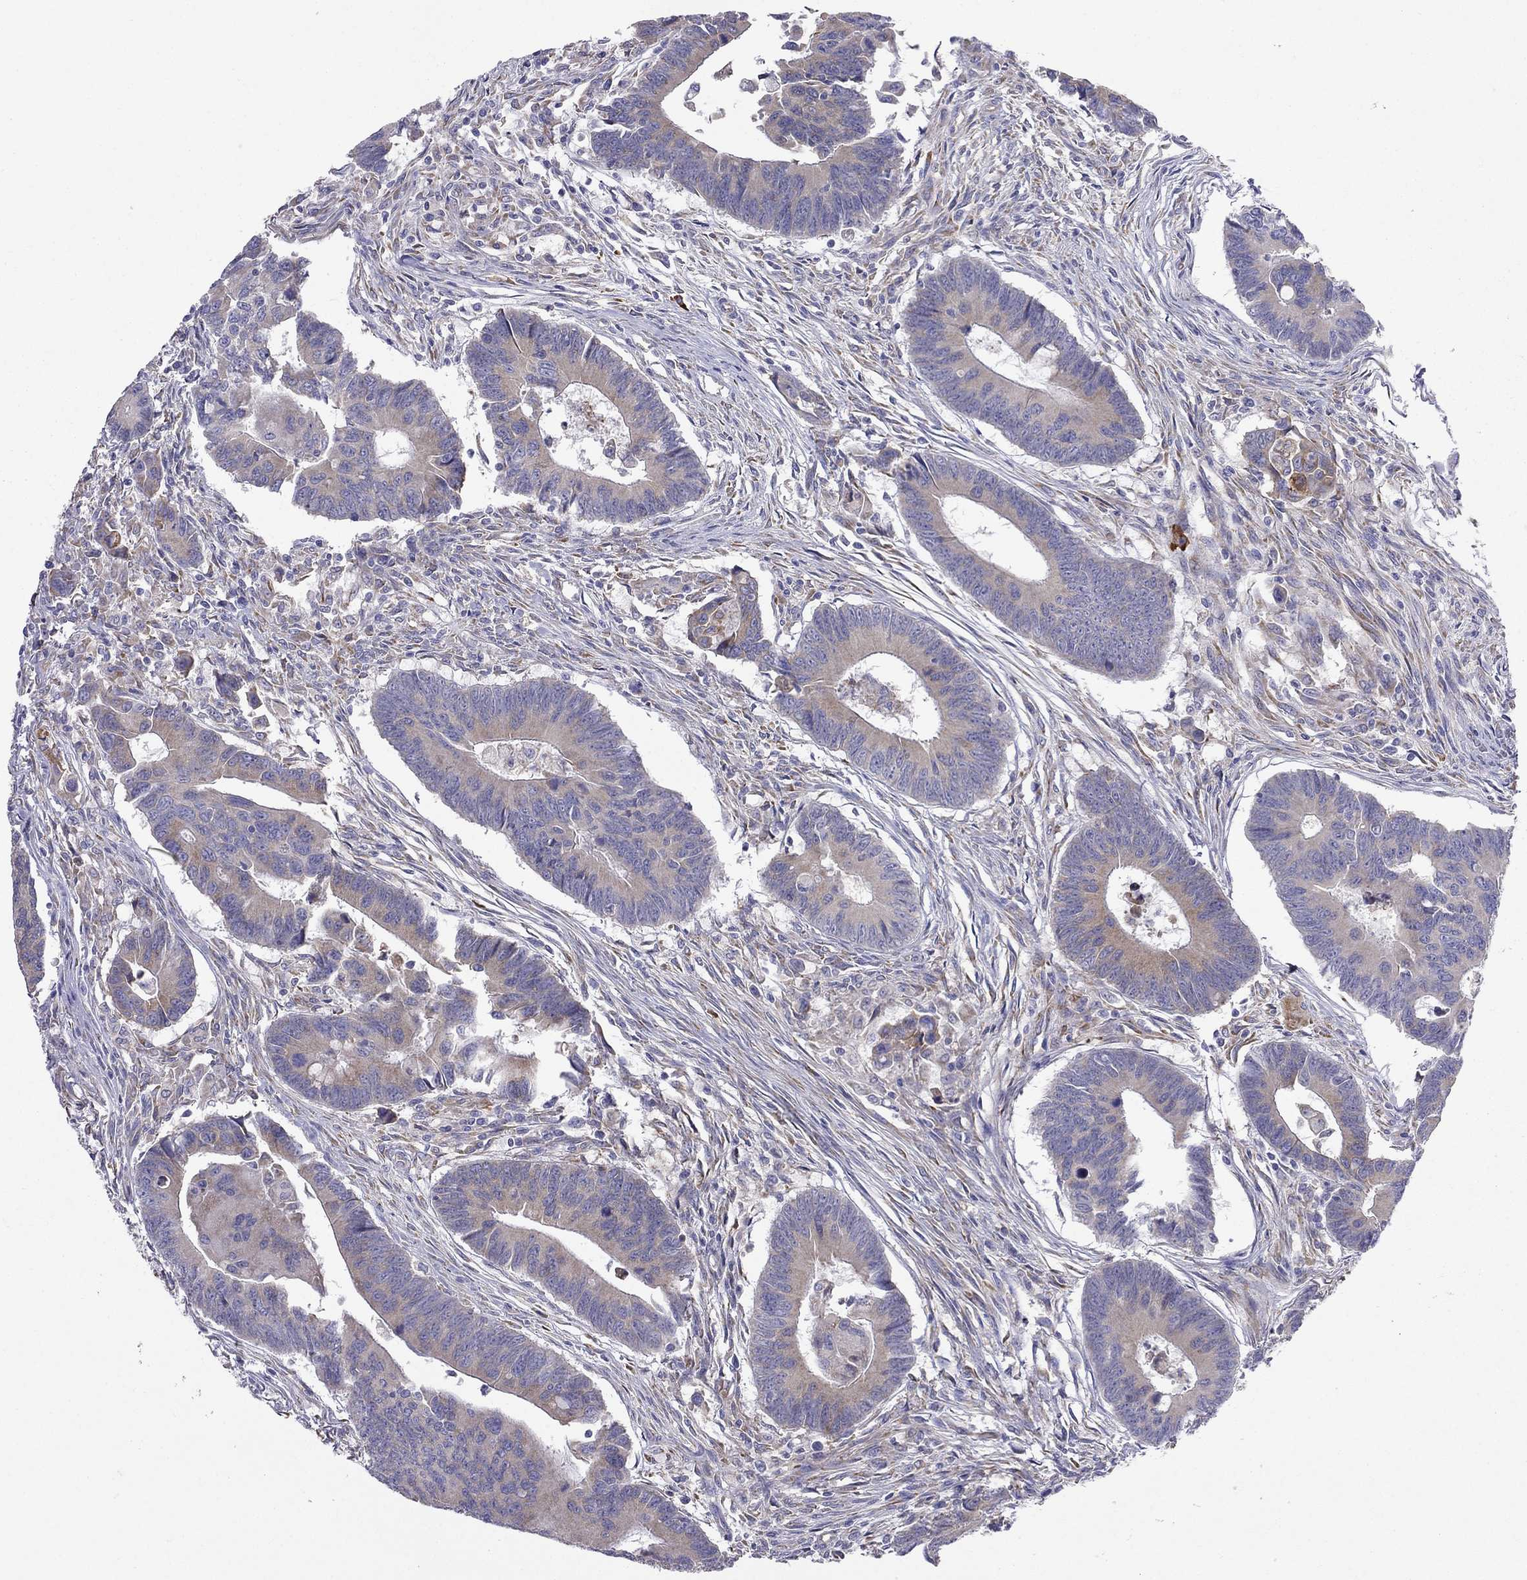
{"staining": {"intensity": "moderate", "quantity": "25%-75%", "location": "cytoplasmic/membranous"}, "tissue": "colorectal cancer", "cell_type": "Tumor cells", "image_type": "cancer", "snomed": [{"axis": "morphology", "description": "Adenocarcinoma, NOS"}, {"axis": "topography", "description": "Rectum"}], "caption": "Colorectal cancer stained with DAB (3,3'-diaminobenzidine) immunohistochemistry (IHC) reveals medium levels of moderate cytoplasmic/membranous staining in about 25%-75% of tumor cells.", "gene": "LONRF2", "patient": {"sex": "male", "age": 67}}